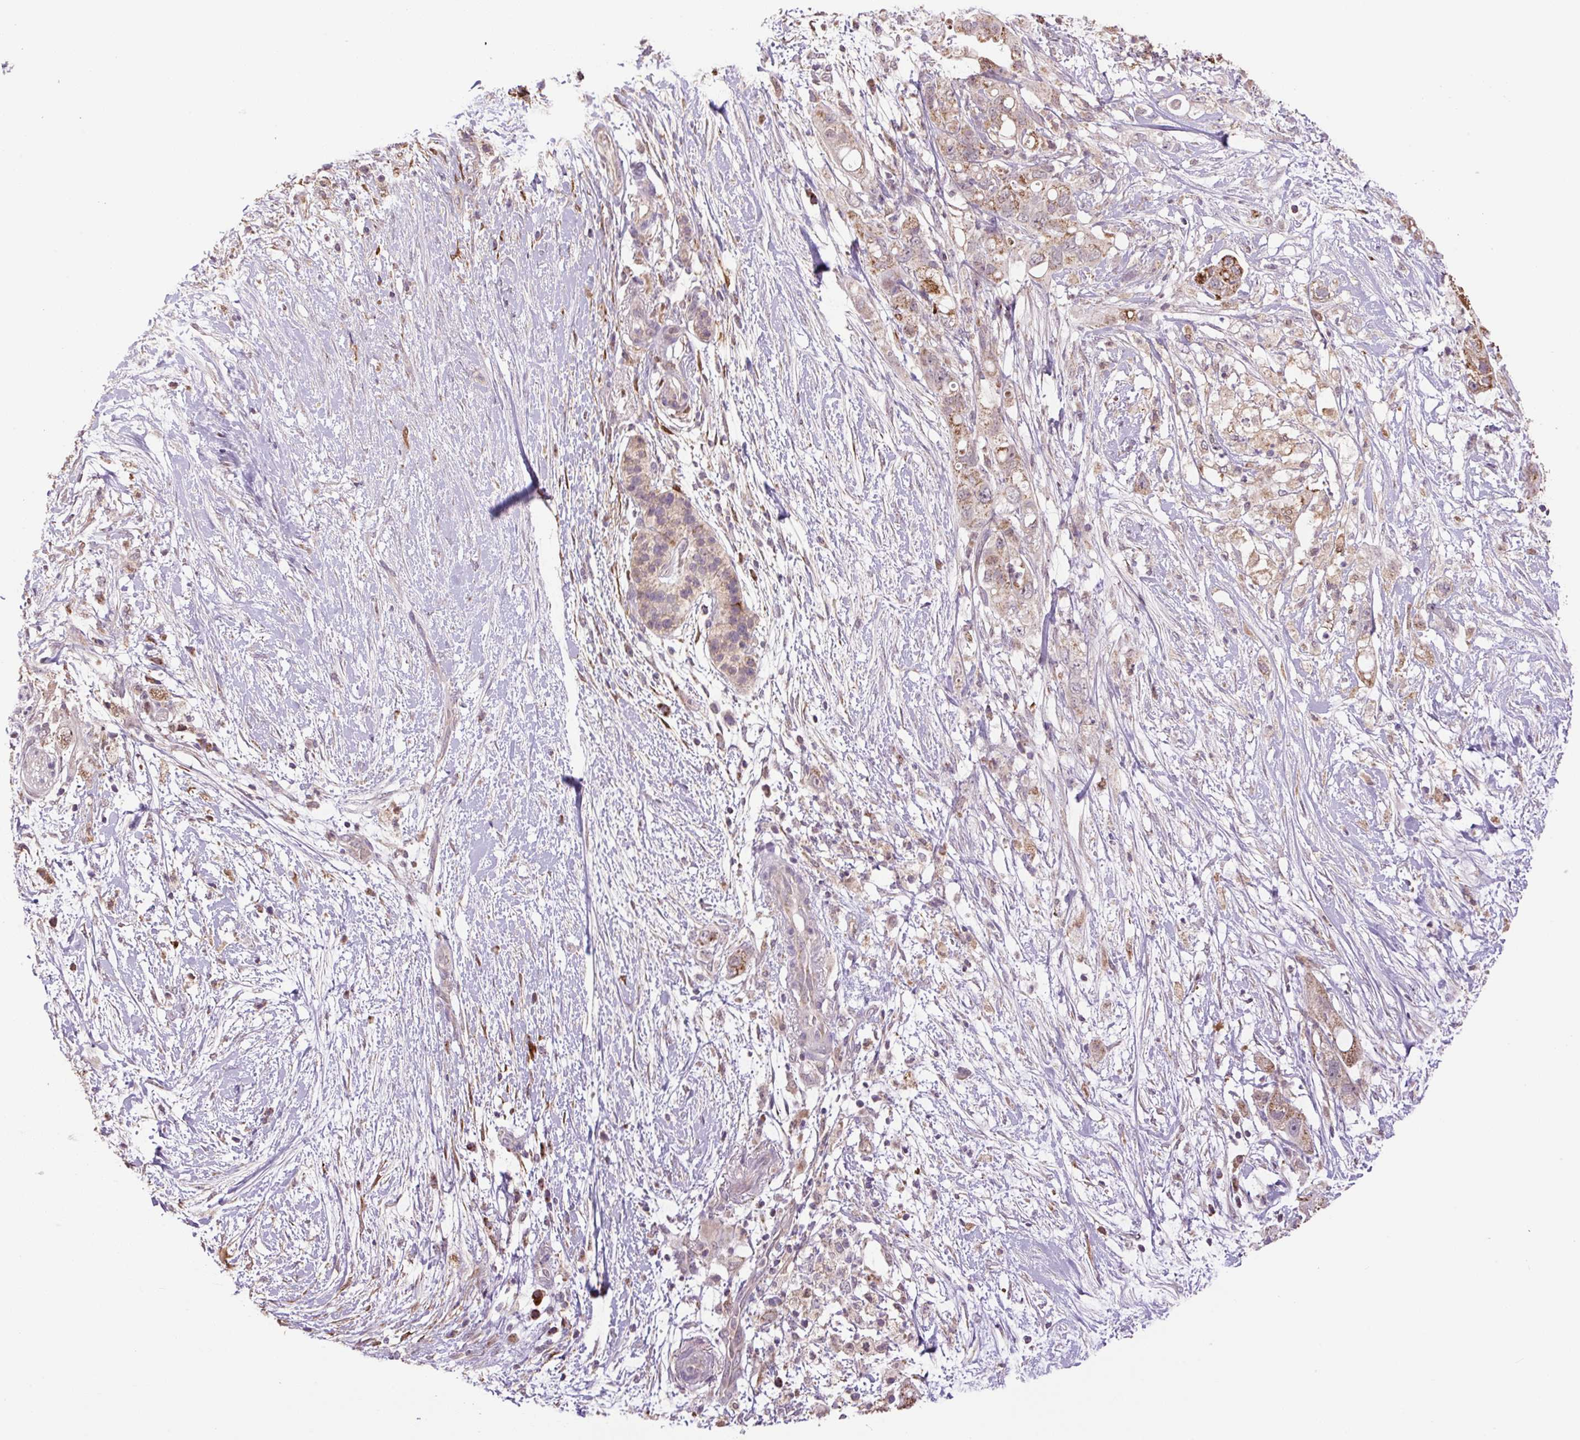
{"staining": {"intensity": "strong", "quantity": "25%-75%", "location": "cytoplasmic/membranous"}, "tissue": "pancreatic cancer", "cell_type": "Tumor cells", "image_type": "cancer", "snomed": [{"axis": "morphology", "description": "Adenocarcinoma, NOS"}, {"axis": "topography", "description": "Pancreas"}], "caption": "Immunohistochemical staining of human pancreatic cancer demonstrates strong cytoplasmic/membranous protein expression in approximately 25%-75% of tumor cells.", "gene": "SGF29", "patient": {"sex": "female", "age": 72}}